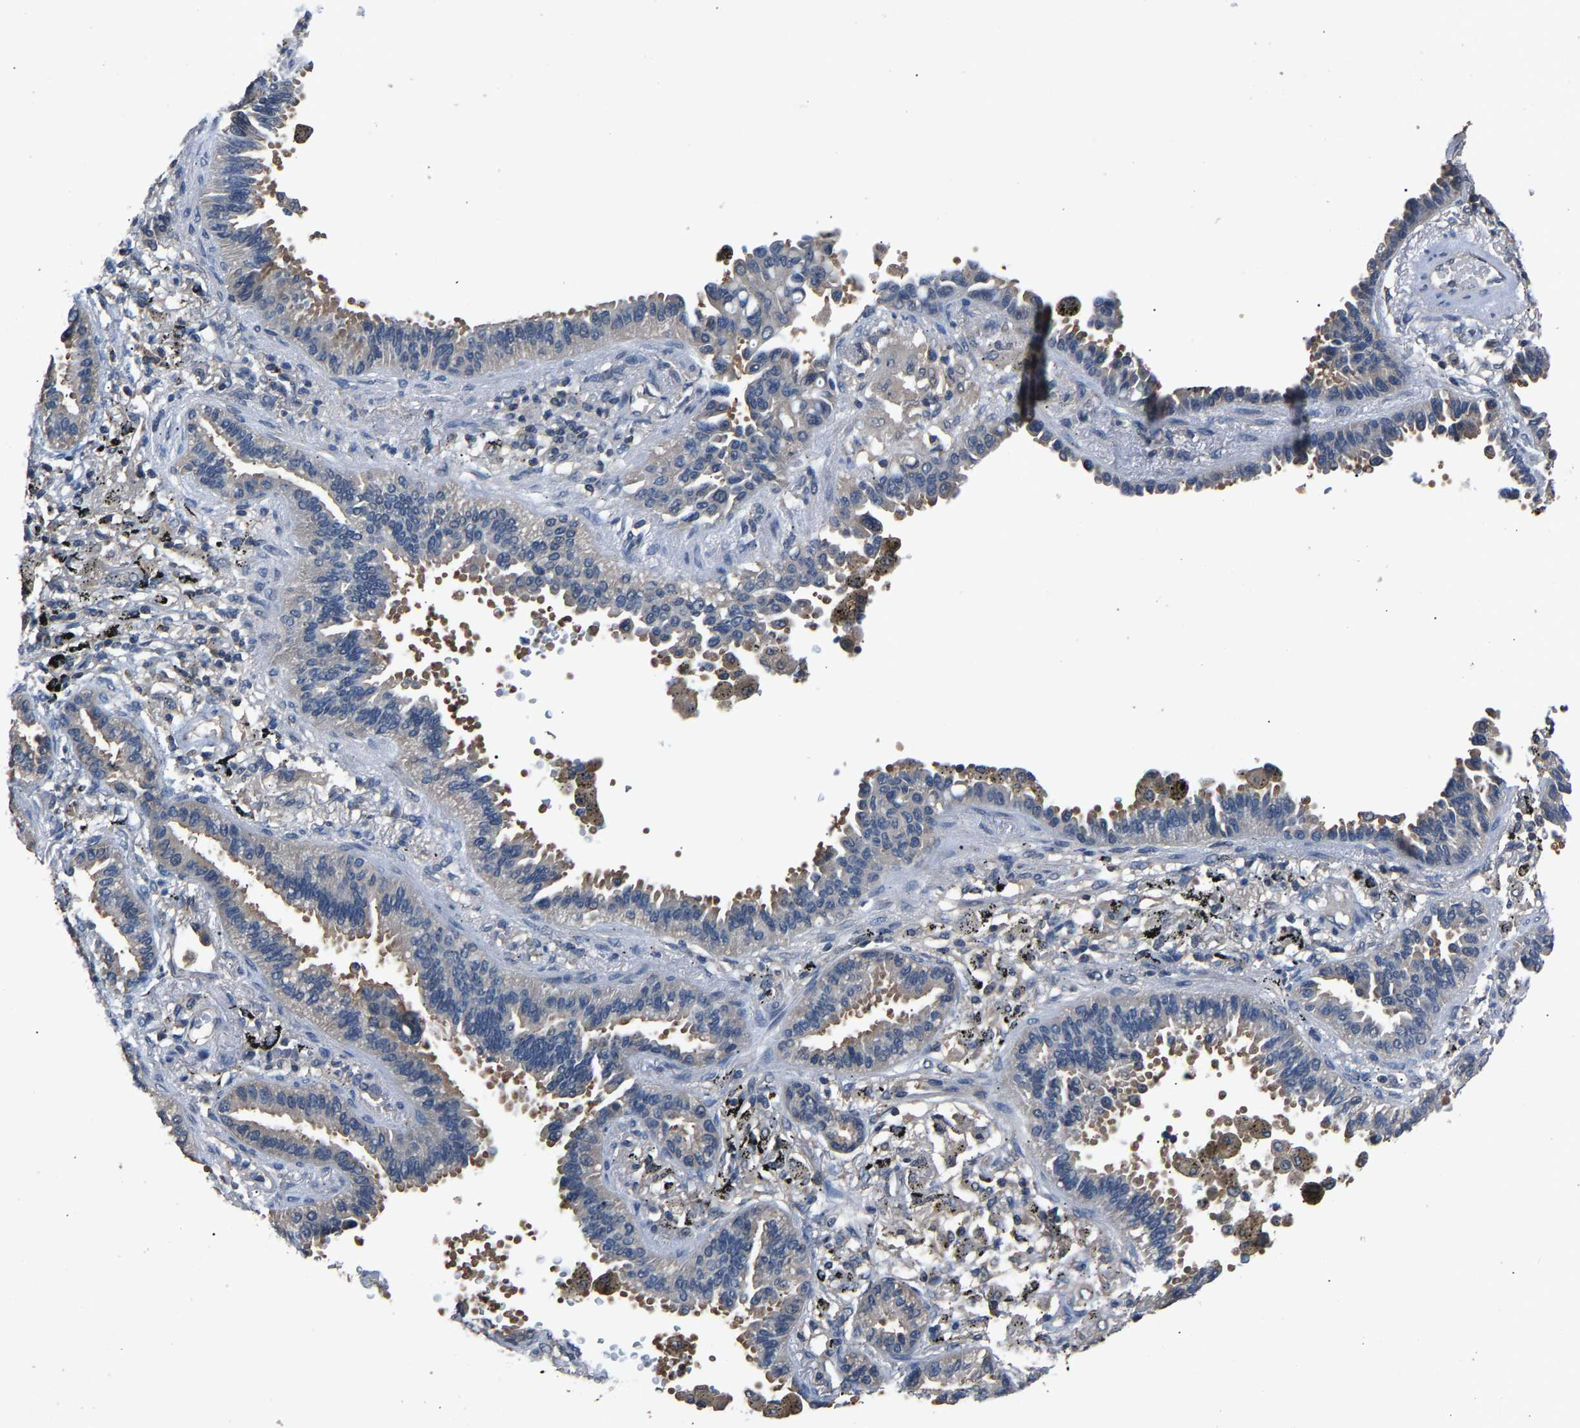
{"staining": {"intensity": "weak", "quantity": "<25%", "location": "cytoplasmic/membranous"}, "tissue": "lung cancer", "cell_type": "Tumor cells", "image_type": "cancer", "snomed": [{"axis": "morphology", "description": "Normal tissue, NOS"}, {"axis": "morphology", "description": "Adenocarcinoma, NOS"}, {"axis": "topography", "description": "Lung"}], "caption": "Adenocarcinoma (lung) was stained to show a protein in brown. There is no significant positivity in tumor cells.", "gene": "ABCC9", "patient": {"sex": "male", "age": 59}}